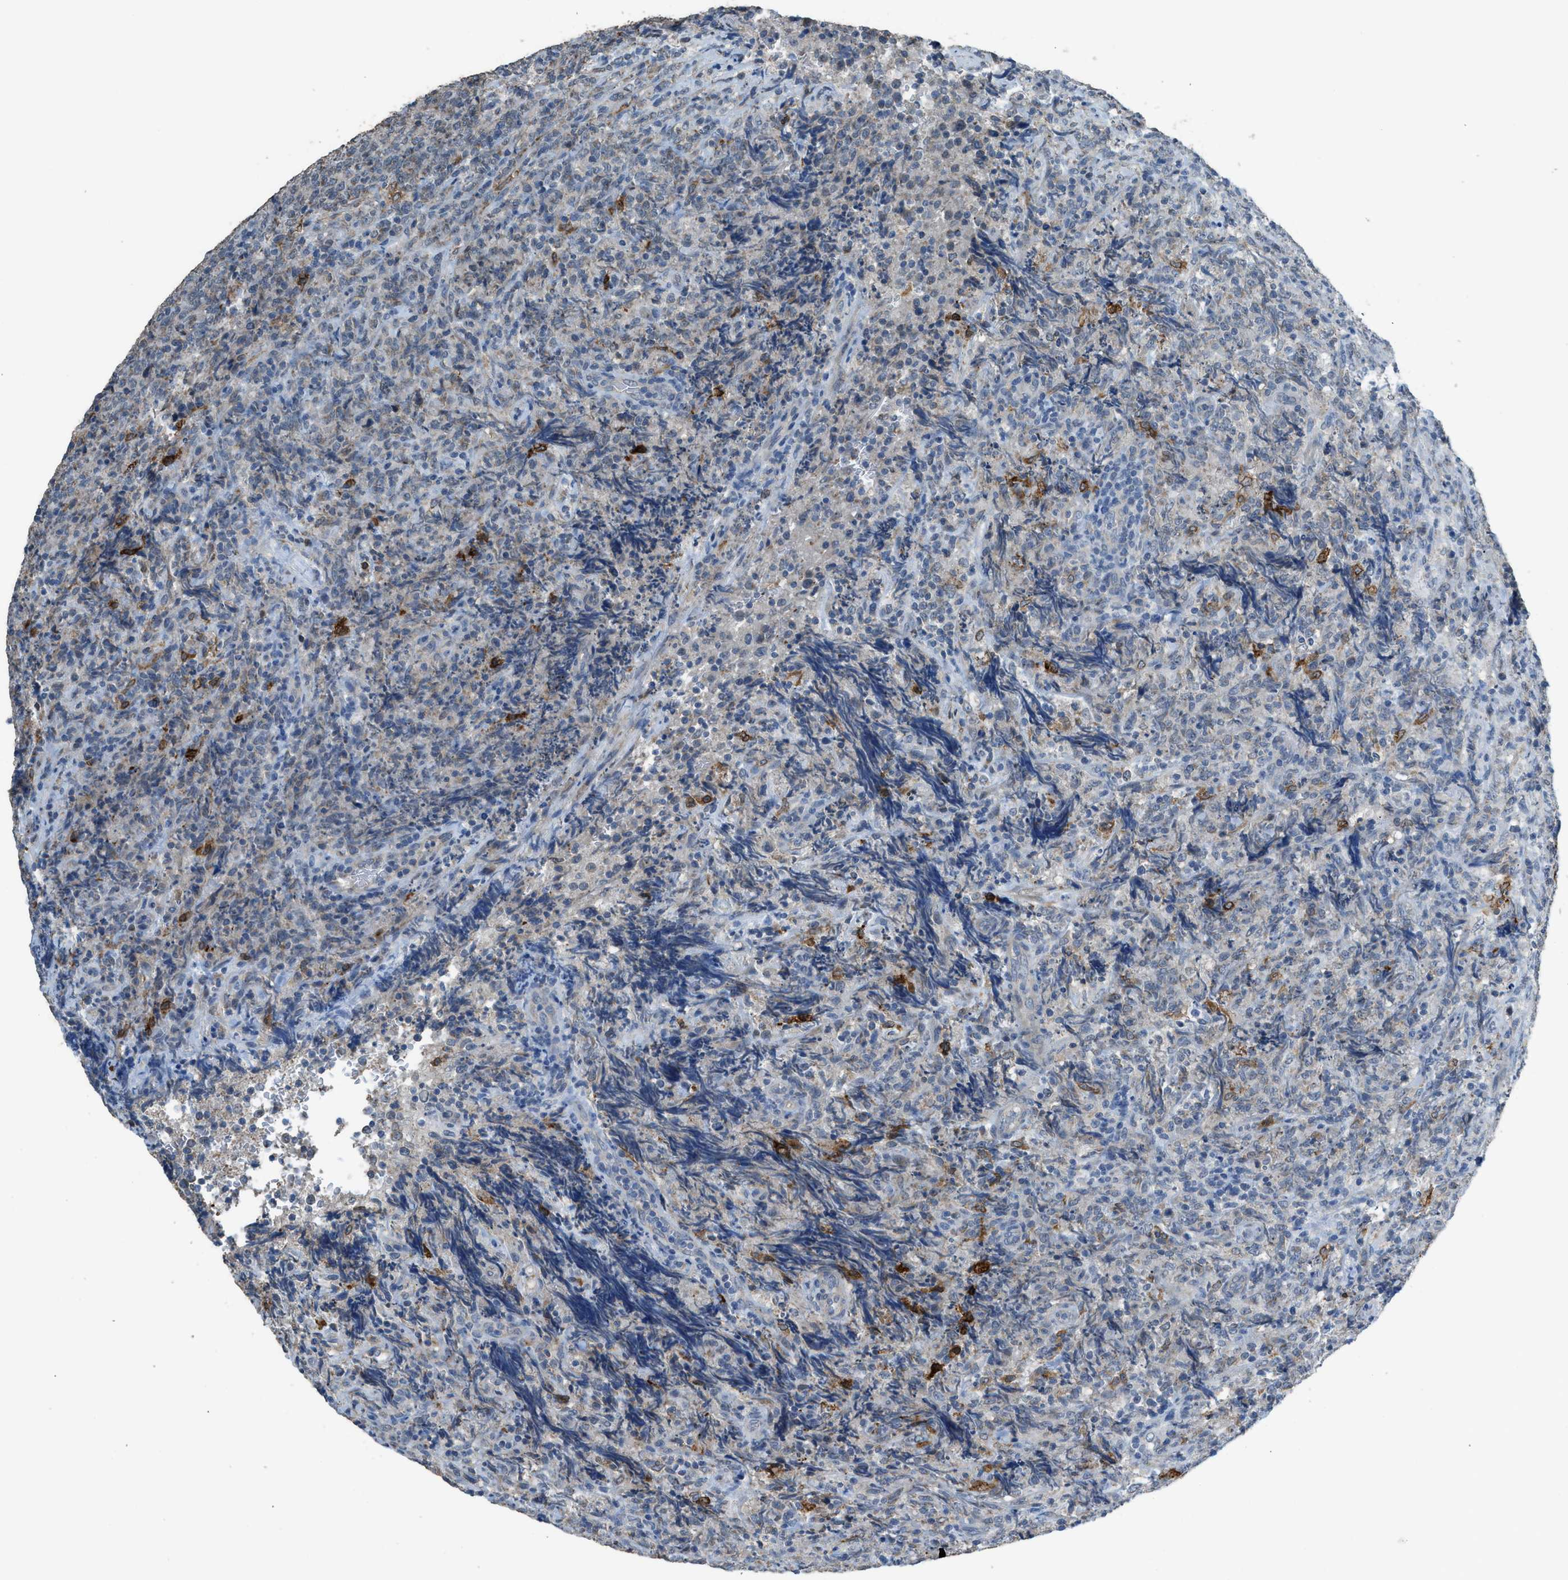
{"staining": {"intensity": "weak", "quantity": "<25%", "location": "cytoplasmic/membranous"}, "tissue": "lymphoma", "cell_type": "Tumor cells", "image_type": "cancer", "snomed": [{"axis": "morphology", "description": "Malignant lymphoma, non-Hodgkin's type, High grade"}, {"axis": "topography", "description": "Tonsil"}], "caption": "The immunohistochemistry histopathology image has no significant staining in tumor cells of lymphoma tissue.", "gene": "TIMD4", "patient": {"sex": "female", "age": 36}}